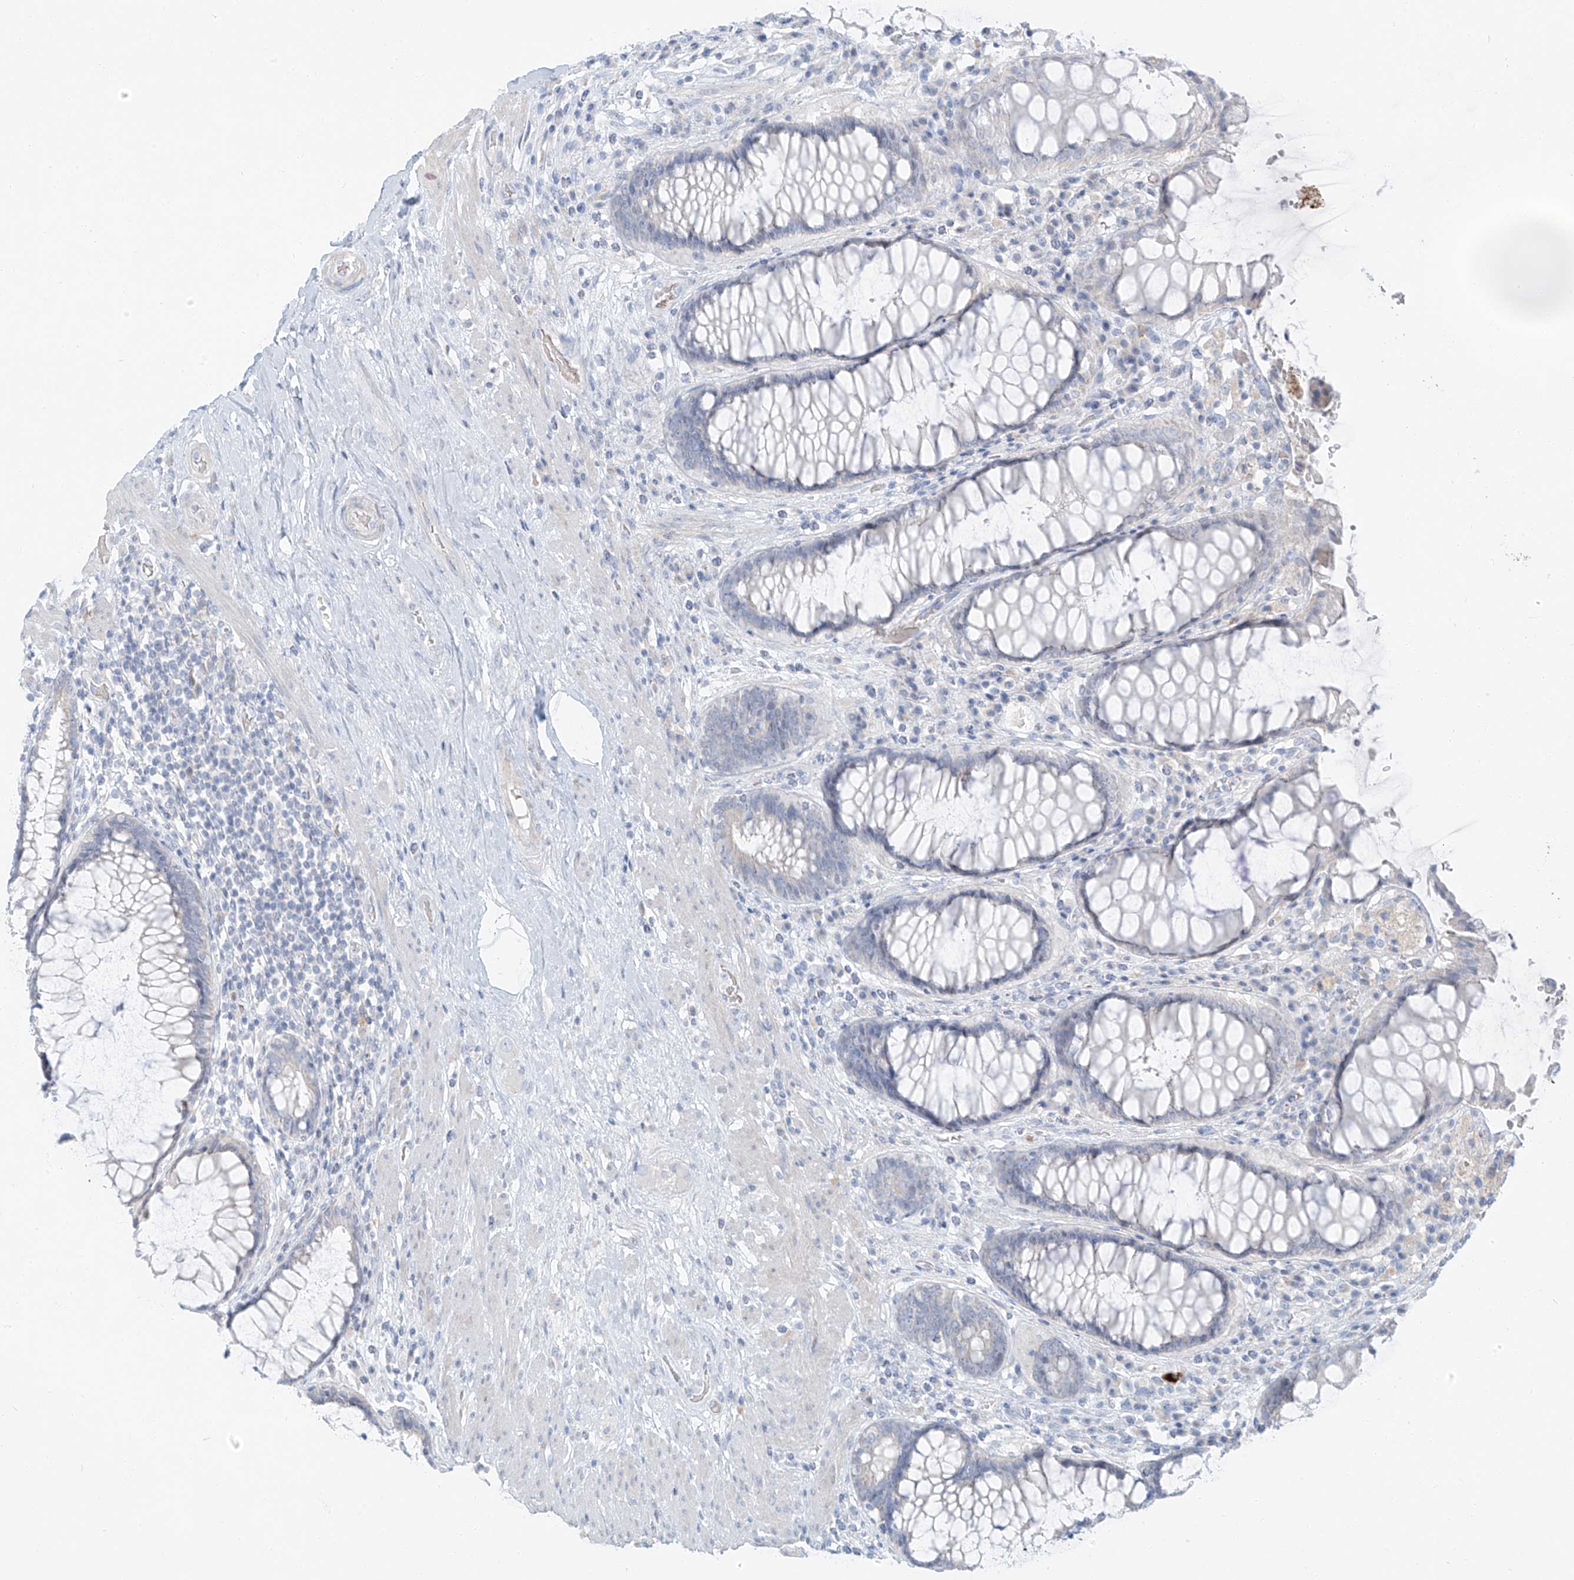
{"staining": {"intensity": "negative", "quantity": "none", "location": "none"}, "tissue": "rectum", "cell_type": "Glandular cells", "image_type": "normal", "snomed": [{"axis": "morphology", "description": "Normal tissue, NOS"}, {"axis": "topography", "description": "Rectum"}], "caption": "The histopathology image demonstrates no significant positivity in glandular cells of rectum. Nuclei are stained in blue.", "gene": "PGC", "patient": {"sex": "male", "age": 64}}